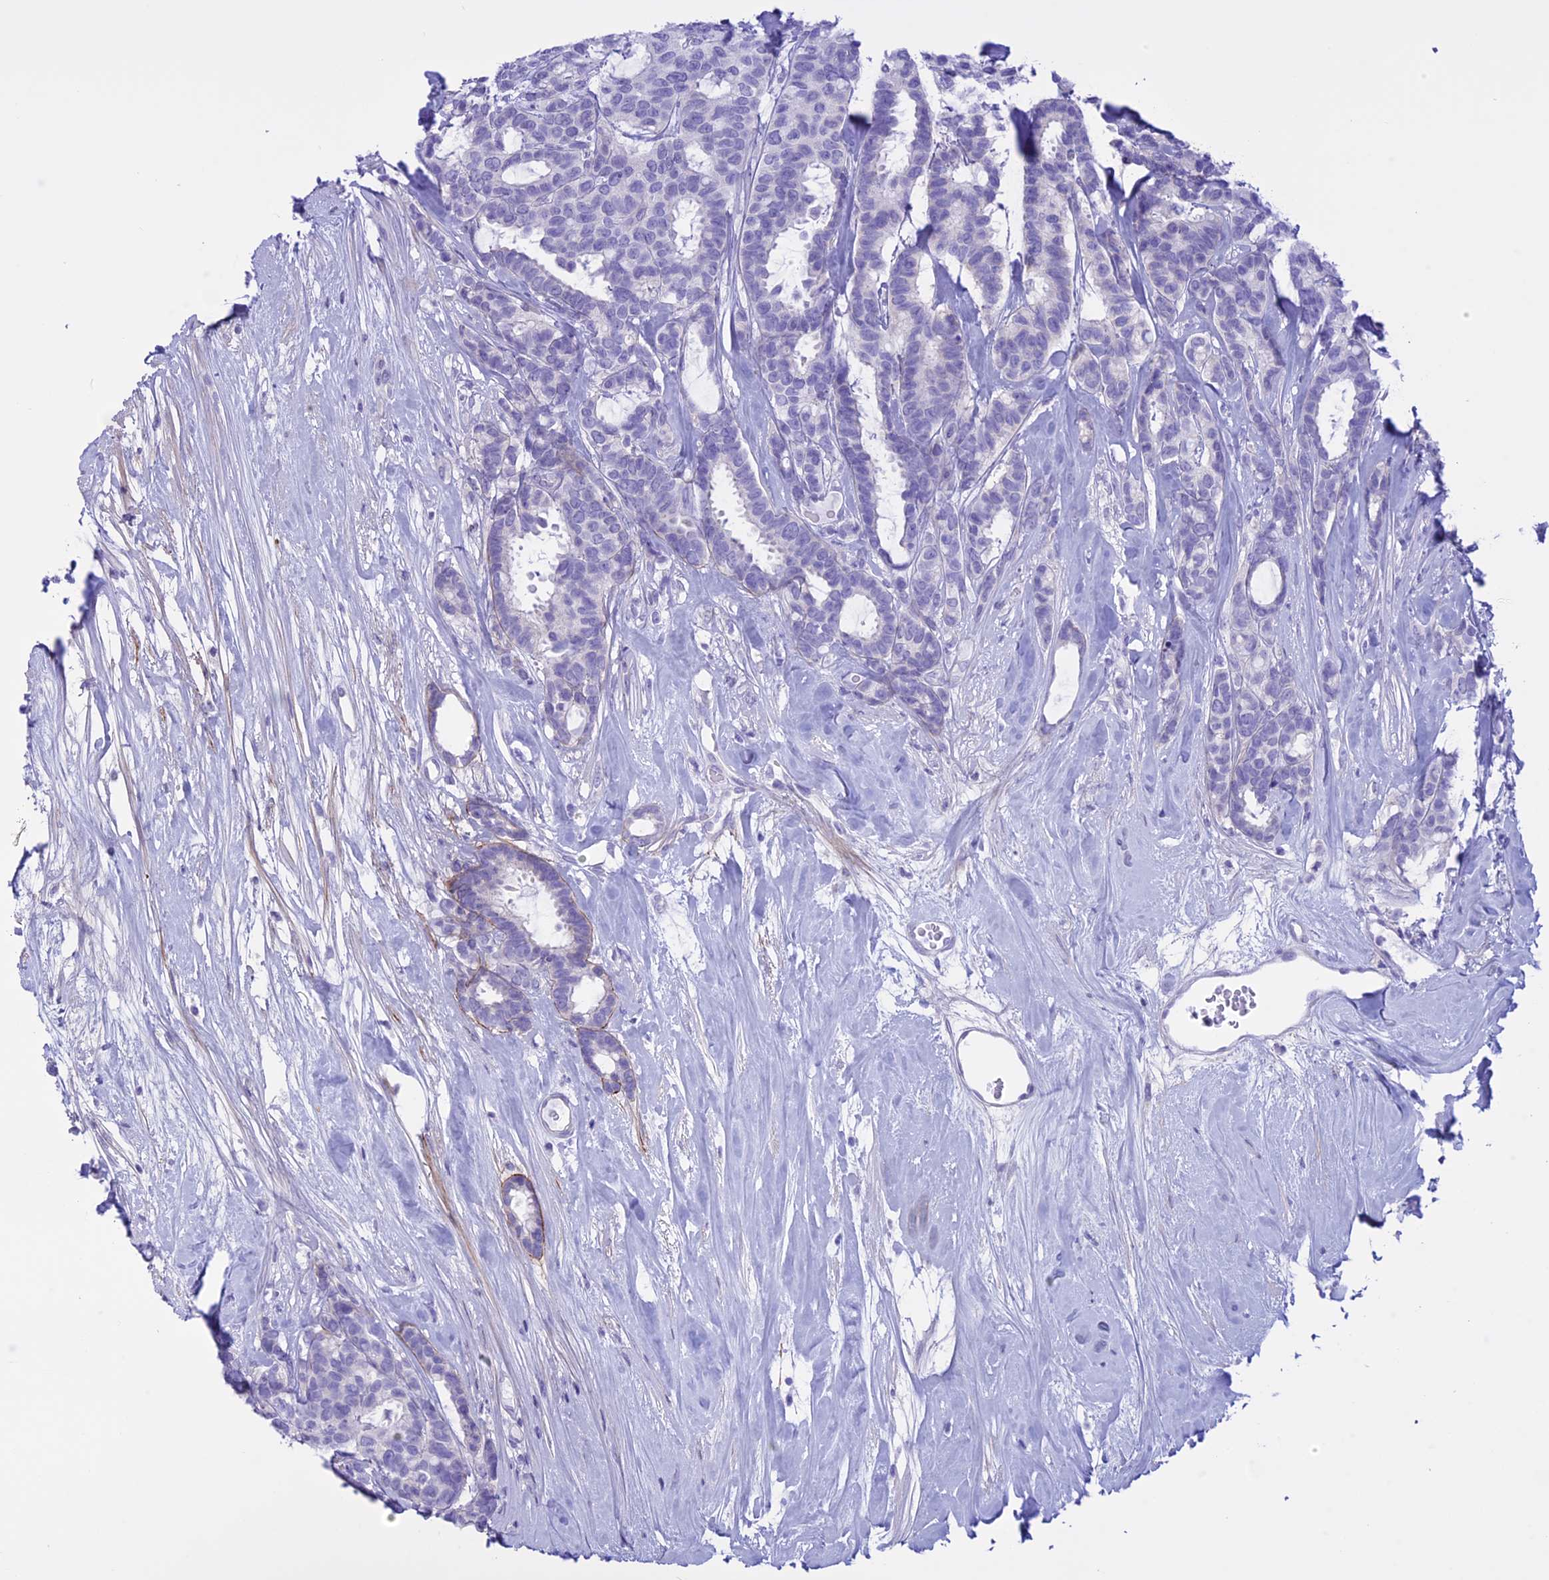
{"staining": {"intensity": "negative", "quantity": "none", "location": "none"}, "tissue": "breast cancer", "cell_type": "Tumor cells", "image_type": "cancer", "snomed": [{"axis": "morphology", "description": "Duct carcinoma"}, {"axis": "topography", "description": "Breast"}], "caption": "Breast cancer was stained to show a protein in brown. There is no significant expression in tumor cells.", "gene": "SPHKAP", "patient": {"sex": "female", "age": 87}}